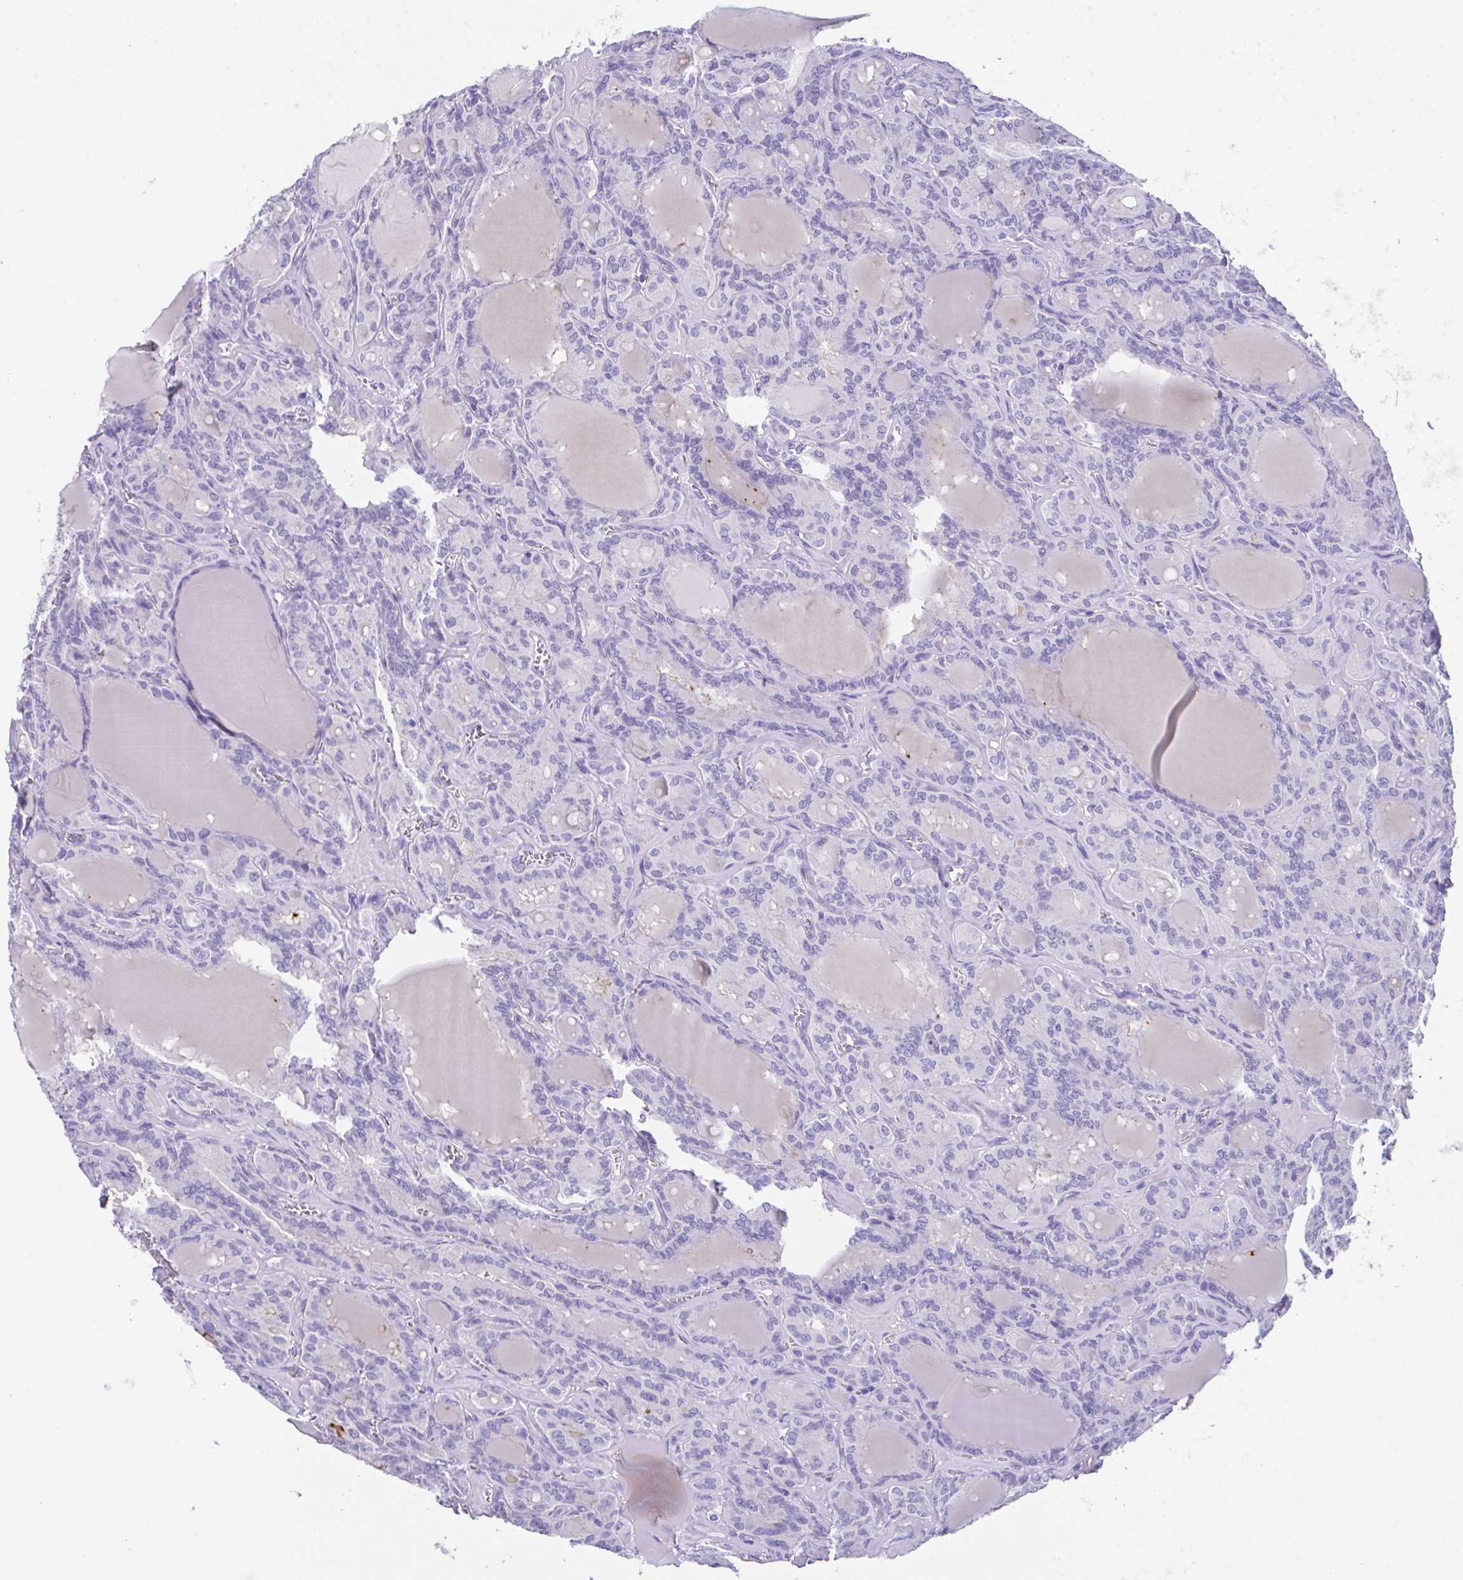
{"staining": {"intensity": "negative", "quantity": "none", "location": "none"}, "tissue": "thyroid cancer", "cell_type": "Tumor cells", "image_type": "cancer", "snomed": [{"axis": "morphology", "description": "Papillary adenocarcinoma, NOS"}, {"axis": "topography", "description": "Thyroid gland"}], "caption": "Thyroid cancer was stained to show a protein in brown. There is no significant staining in tumor cells. (DAB (3,3'-diaminobenzidine) IHC, high magnification).", "gene": "HACD4", "patient": {"sex": "male", "age": 87}}